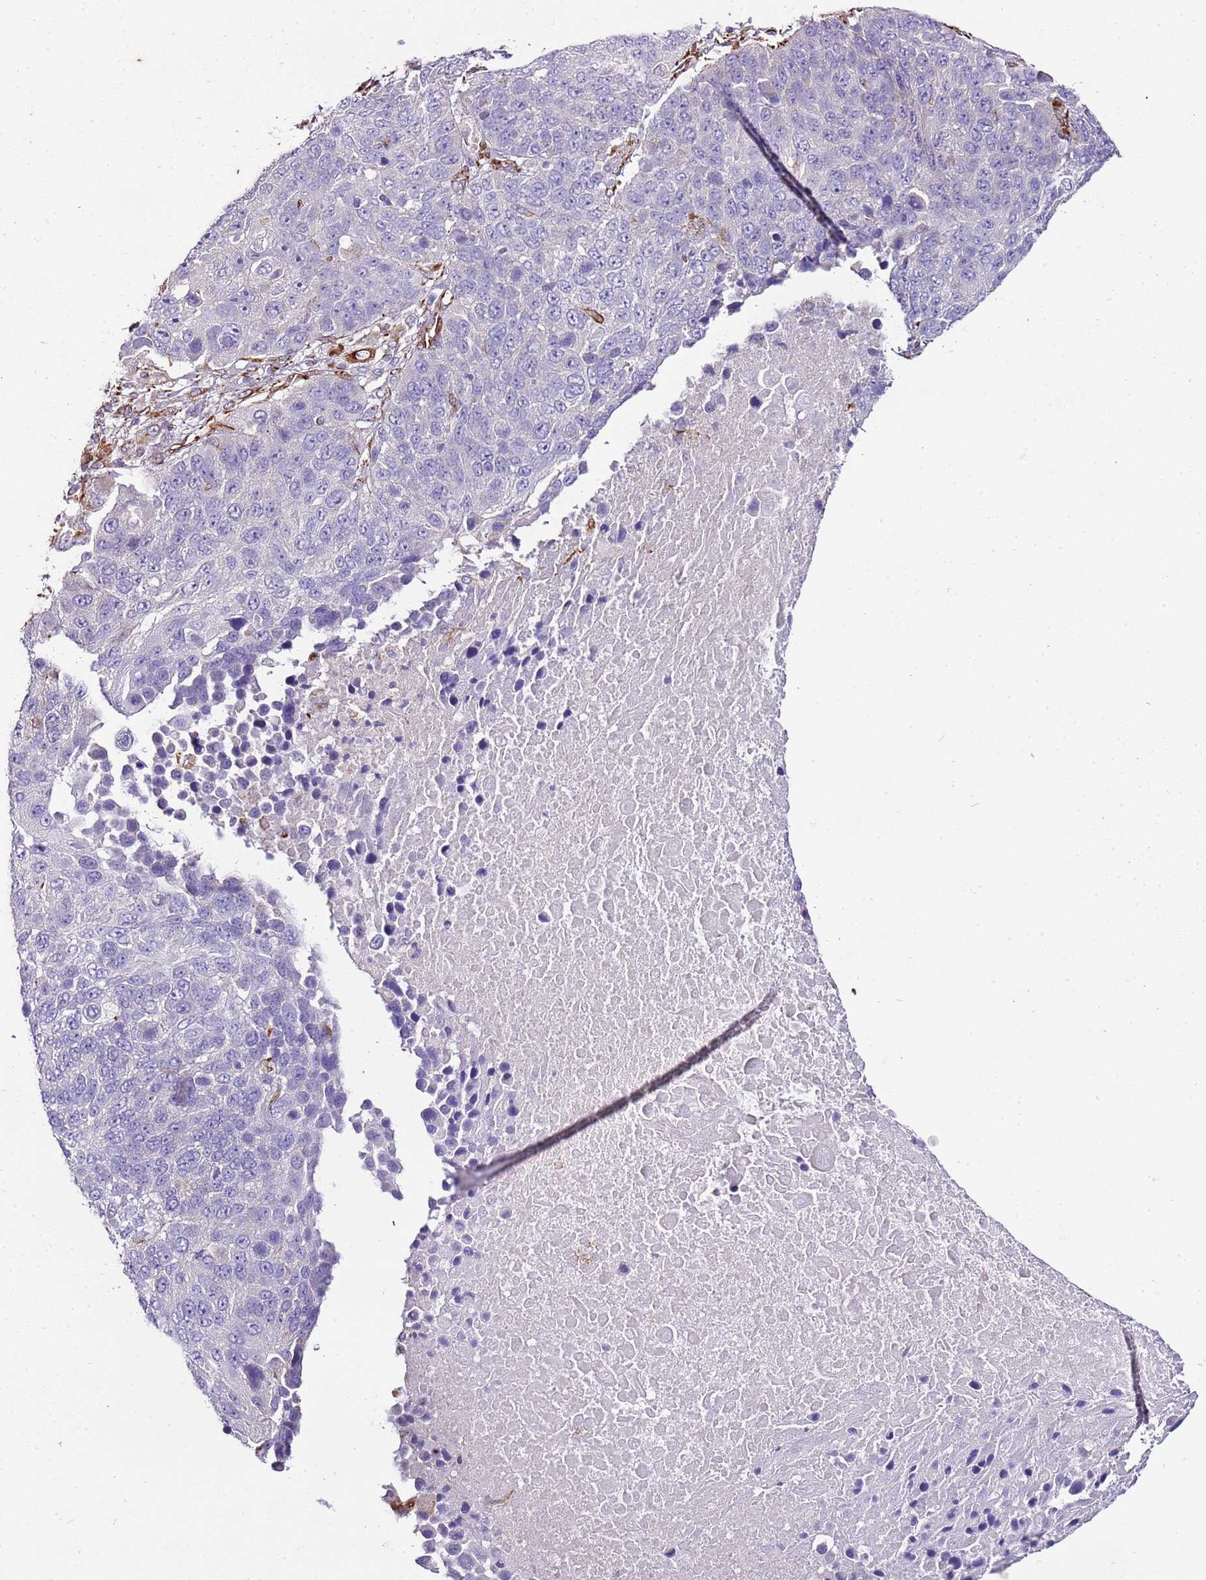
{"staining": {"intensity": "negative", "quantity": "none", "location": "none"}, "tissue": "lung cancer", "cell_type": "Tumor cells", "image_type": "cancer", "snomed": [{"axis": "morphology", "description": "Normal tissue, NOS"}, {"axis": "morphology", "description": "Squamous cell carcinoma, NOS"}, {"axis": "topography", "description": "Lymph node"}, {"axis": "topography", "description": "Lung"}], "caption": "An immunohistochemistry image of squamous cell carcinoma (lung) is shown. There is no staining in tumor cells of squamous cell carcinoma (lung).", "gene": "ZNF786", "patient": {"sex": "male", "age": 66}}